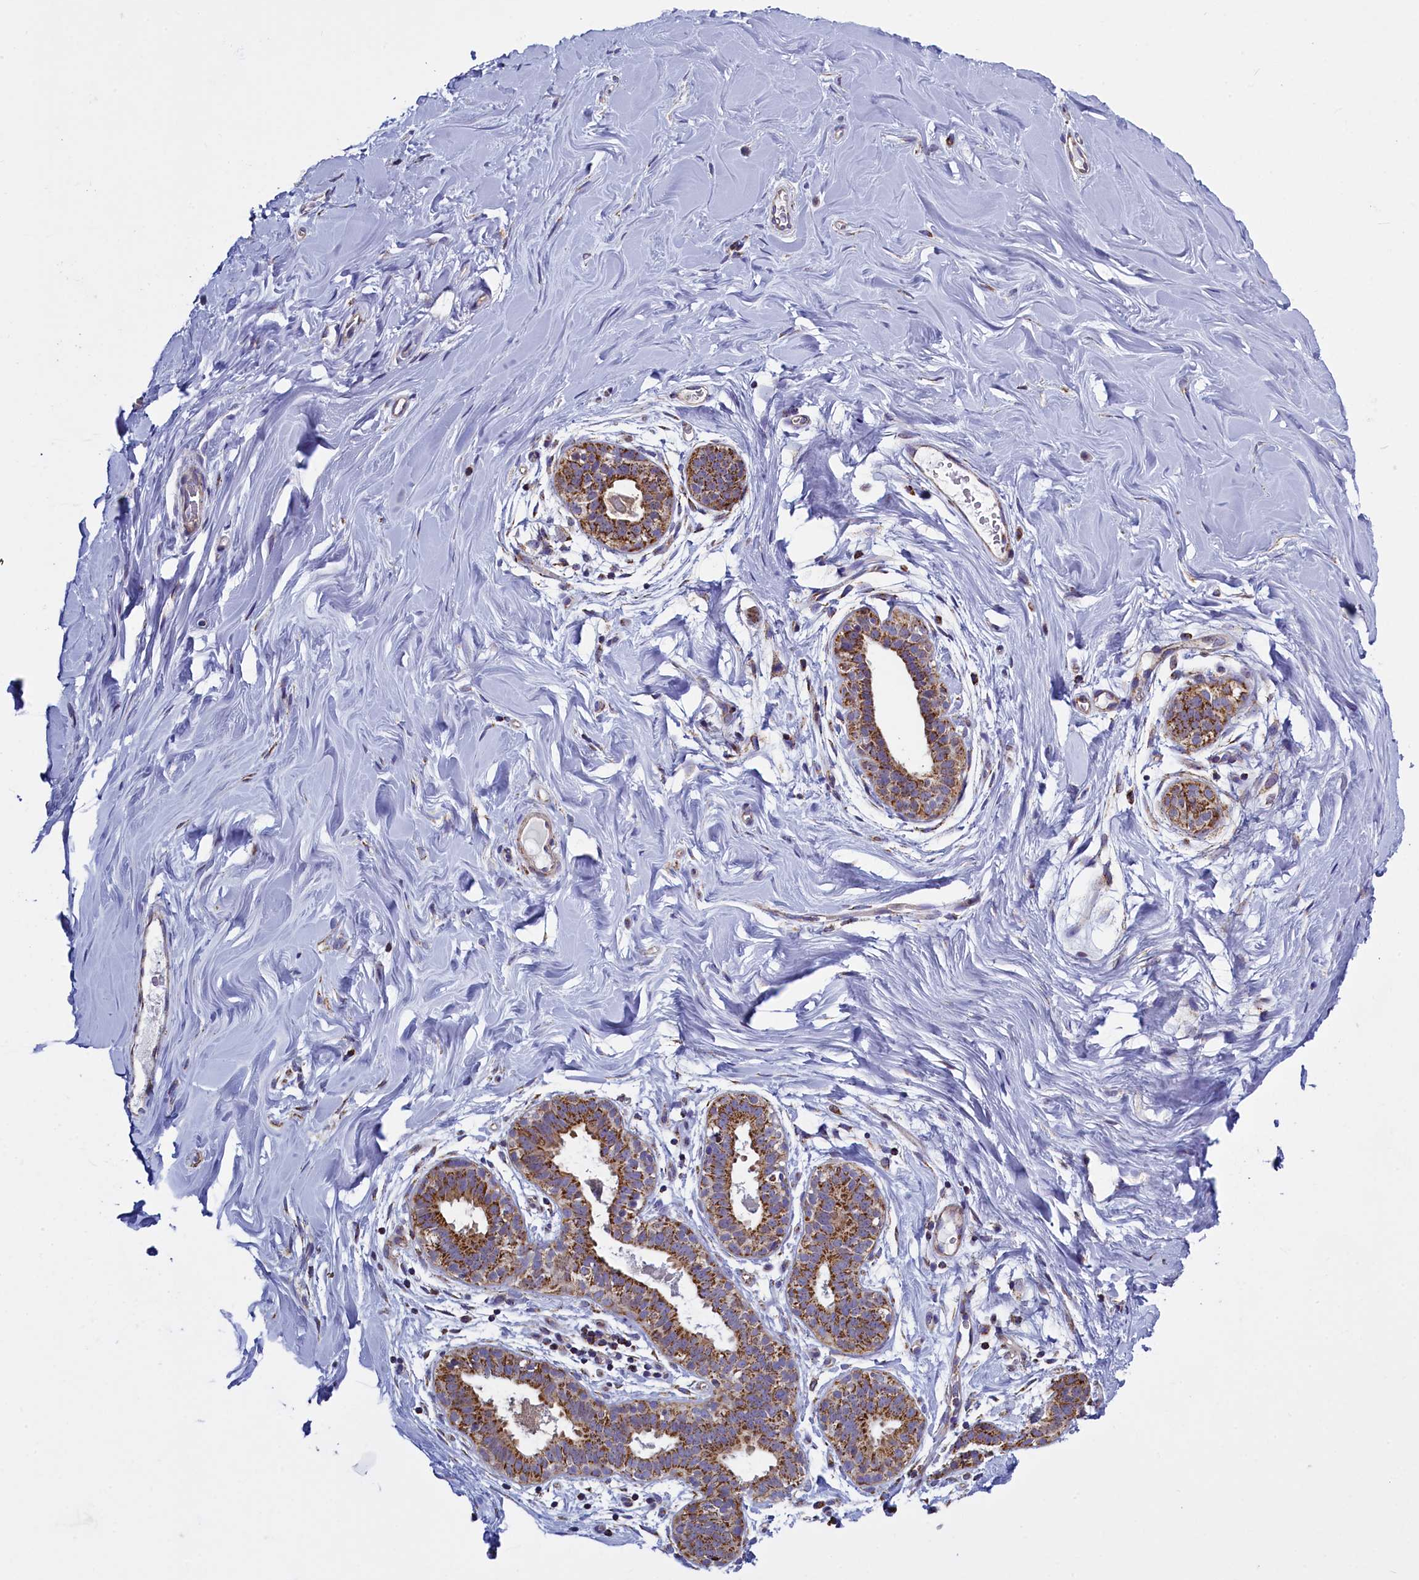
{"staining": {"intensity": "negative", "quantity": "none", "location": "none"}, "tissue": "adipose tissue", "cell_type": "Adipocytes", "image_type": "normal", "snomed": [{"axis": "morphology", "description": "Normal tissue, NOS"}, {"axis": "topography", "description": "Breast"}], "caption": "There is no significant staining in adipocytes of adipose tissue. (Immunohistochemistry (ihc), brightfield microscopy, high magnification).", "gene": "IFT122", "patient": {"sex": "female", "age": 26}}